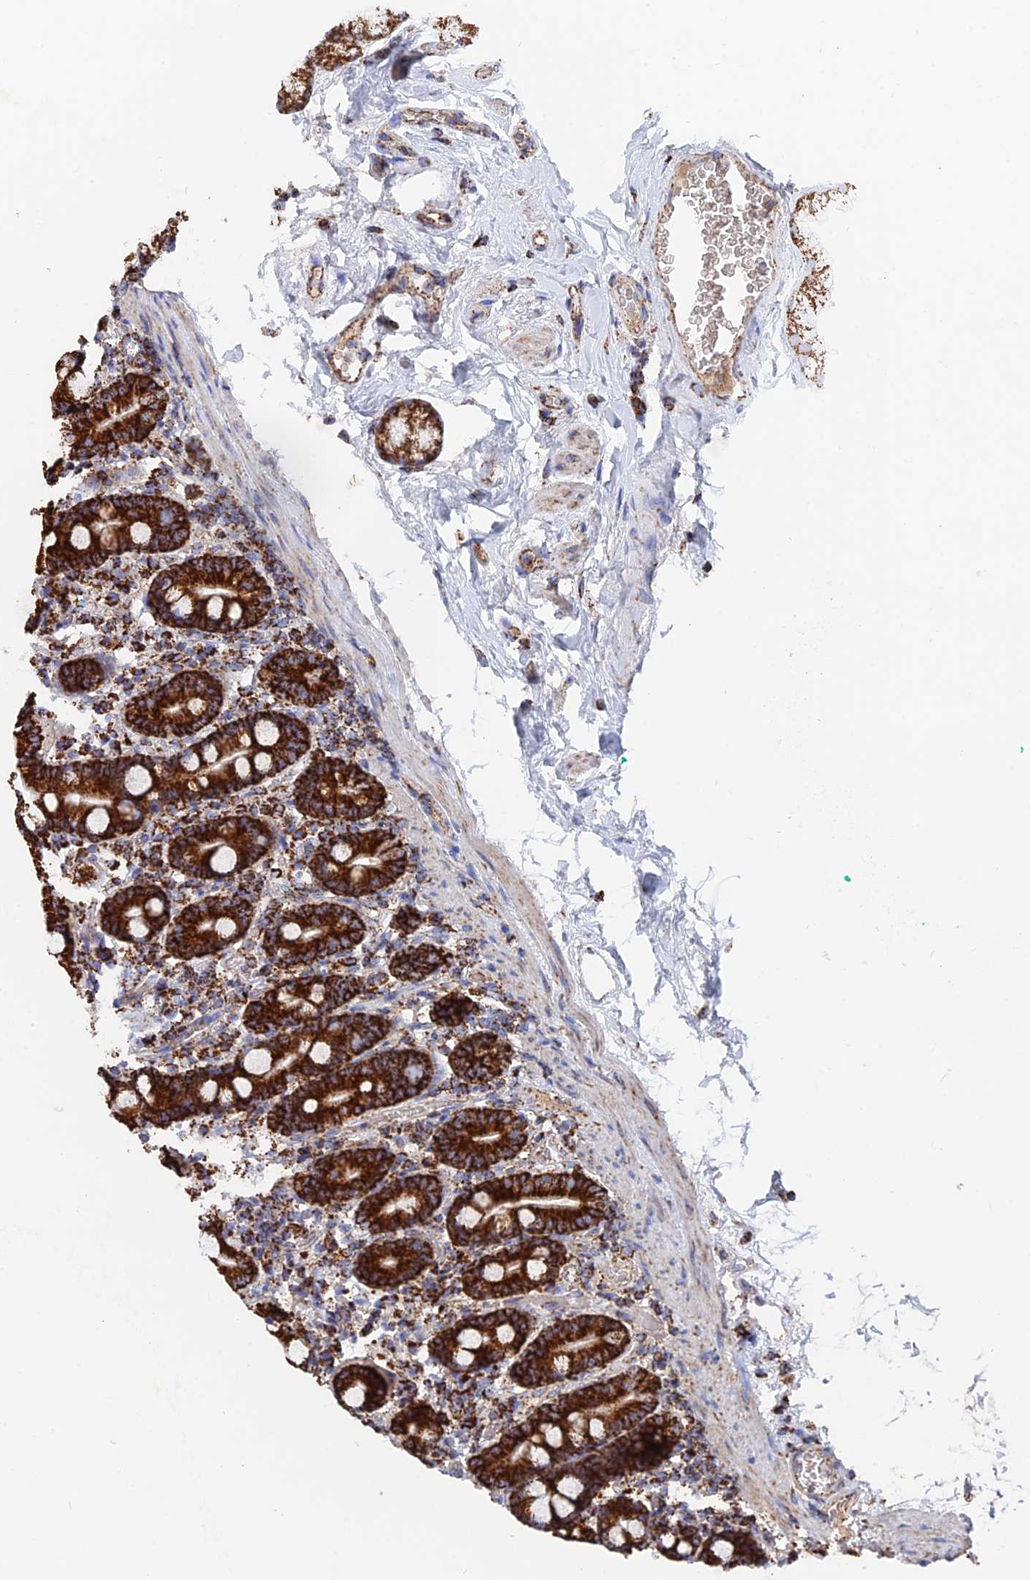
{"staining": {"intensity": "strong", "quantity": ">75%", "location": "cytoplasmic/membranous"}, "tissue": "duodenum", "cell_type": "Glandular cells", "image_type": "normal", "snomed": [{"axis": "morphology", "description": "Normal tissue, NOS"}, {"axis": "topography", "description": "Duodenum"}], "caption": "Duodenum was stained to show a protein in brown. There is high levels of strong cytoplasmic/membranous staining in about >75% of glandular cells. (Brightfield microscopy of DAB IHC at high magnification).", "gene": "HAUS8", "patient": {"sex": "male", "age": 55}}